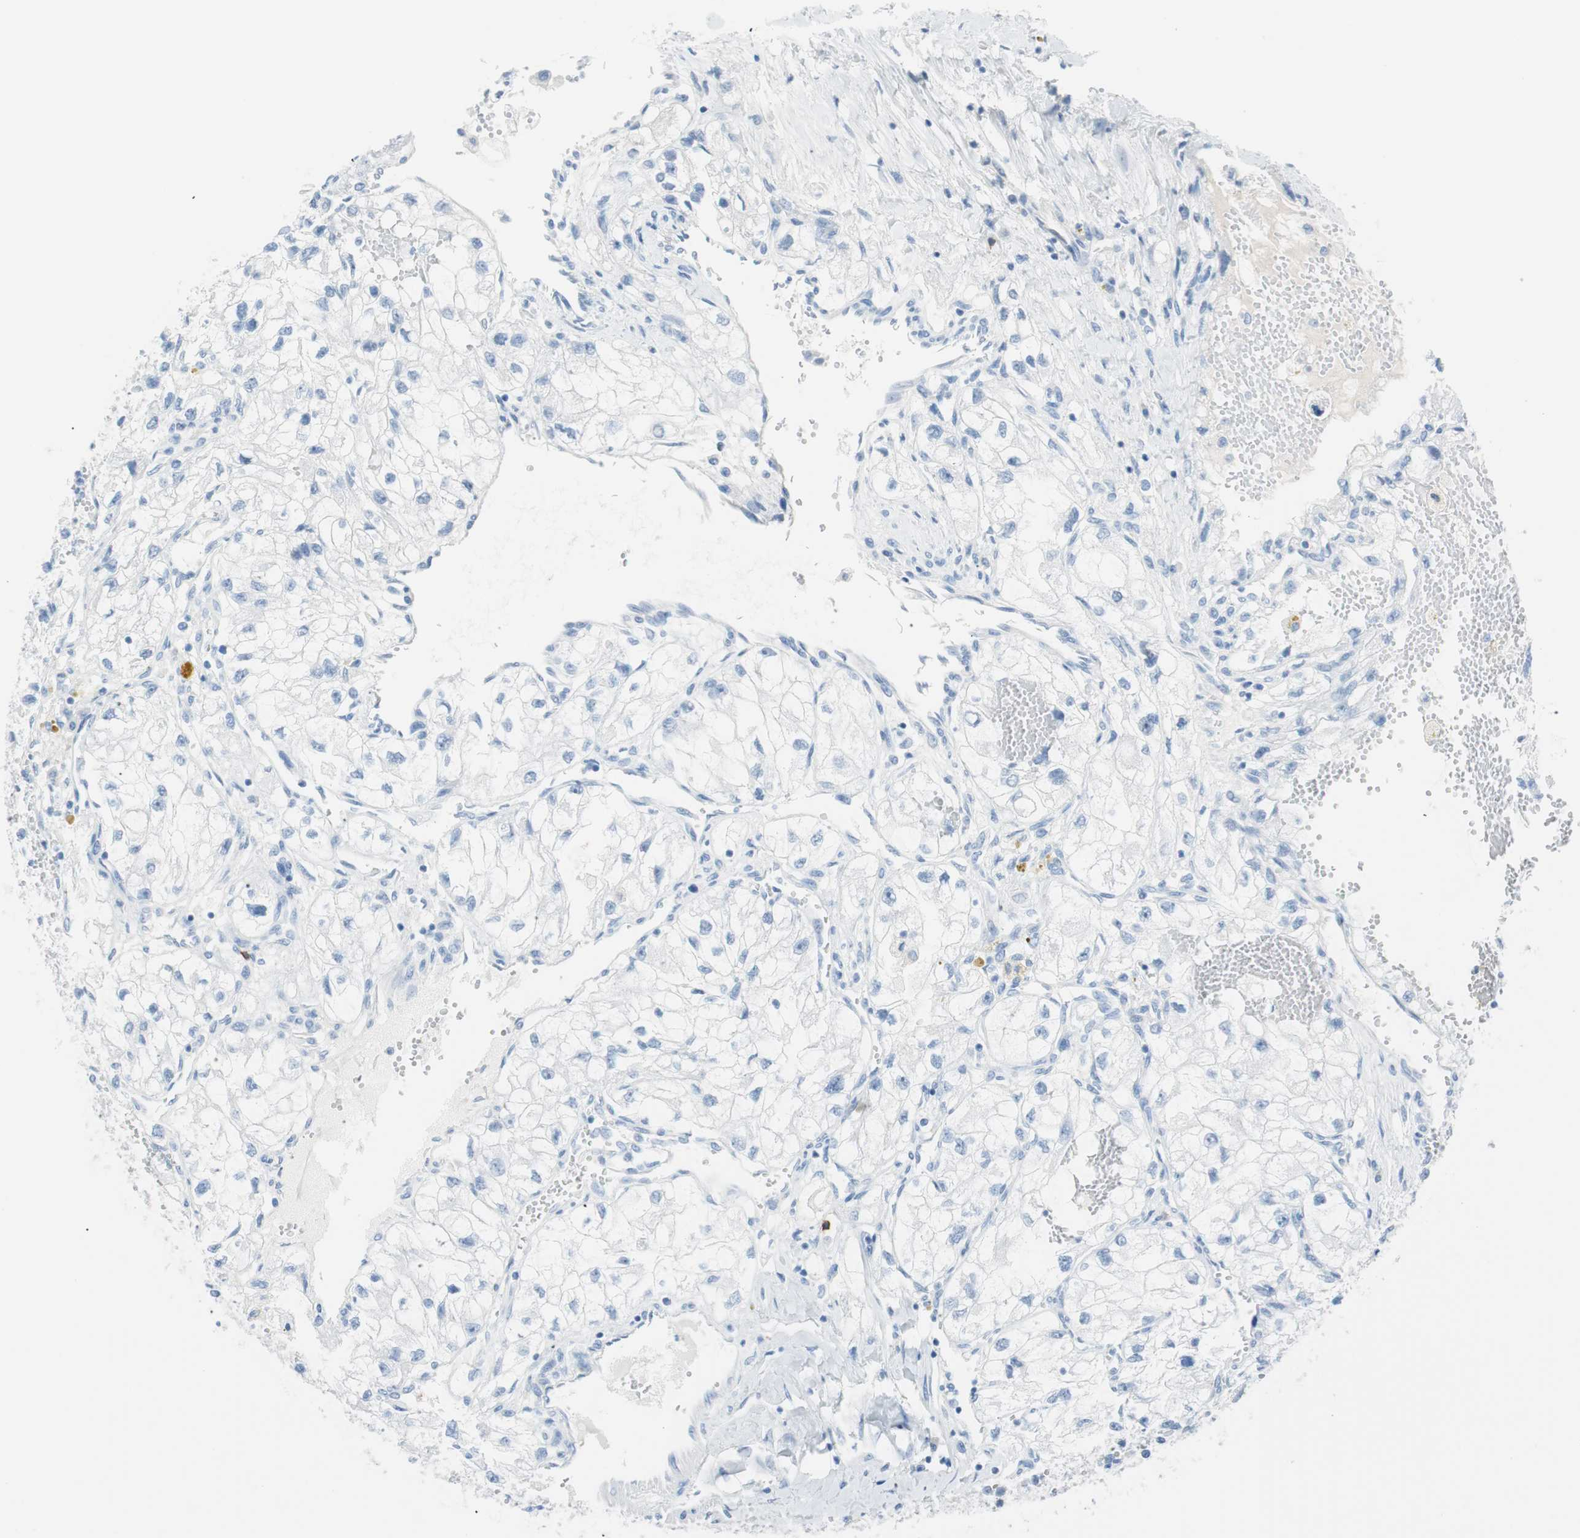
{"staining": {"intensity": "negative", "quantity": "none", "location": "none"}, "tissue": "renal cancer", "cell_type": "Tumor cells", "image_type": "cancer", "snomed": [{"axis": "morphology", "description": "Adenocarcinoma, NOS"}, {"axis": "topography", "description": "Kidney"}], "caption": "Immunohistochemistry (IHC) histopathology image of renal adenocarcinoma stained for a protein (brown), which exhibits no expression in tumor cells.", "gene": "TNFRSF13C", "patient": {"sex": "female", "age": 70}}